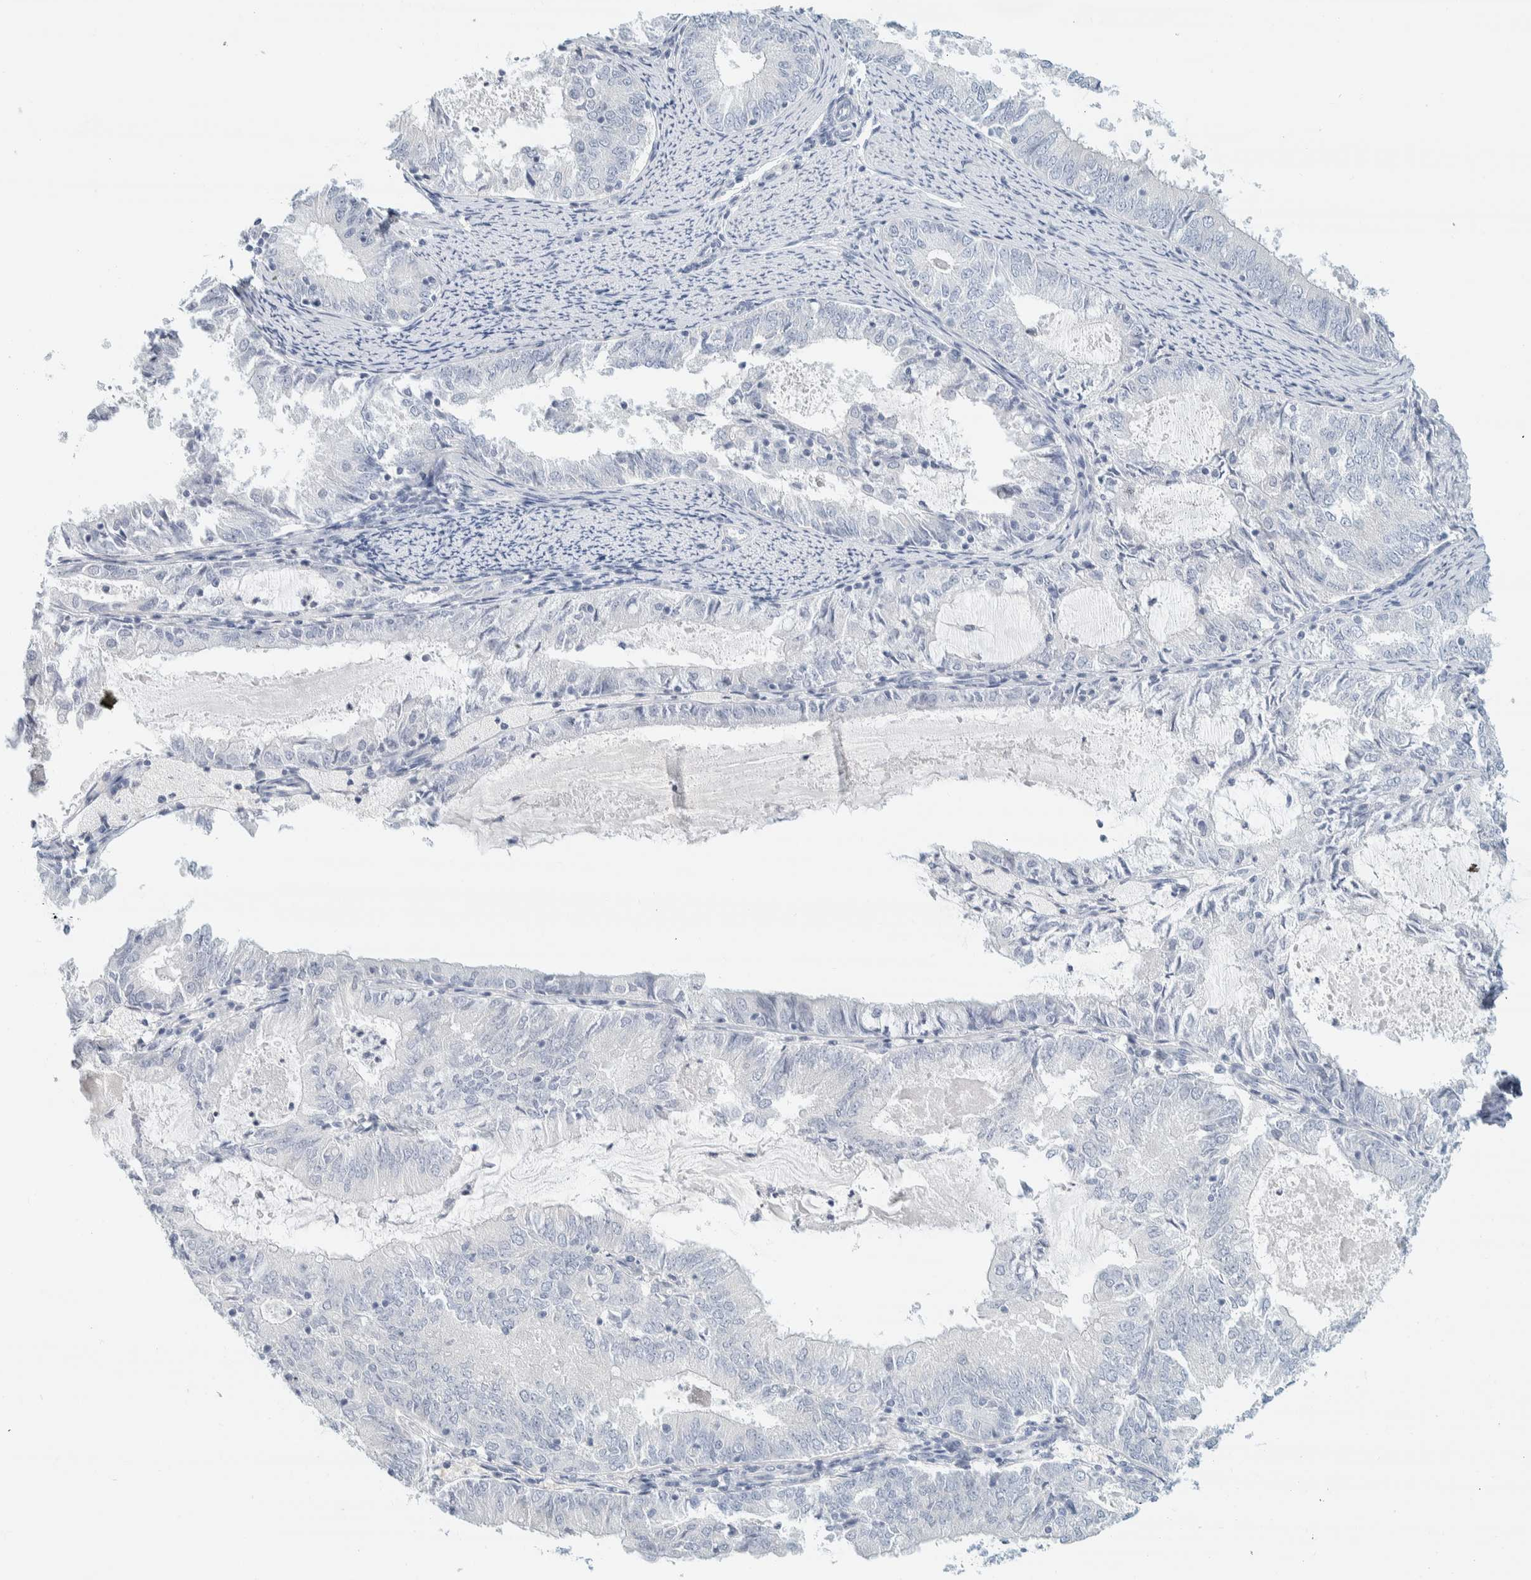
{"staining": {"intensity": "negative", "quantity": "none", "location": "none"}, "tissue": "endometrial cancer", "cell_type": "Tumor cells", "image_type": "cancer", "snomed": [{"axis": "morphology", "description": "Adenocarcinoma, NOS"}, {"axis": "topography", "description": "Endometrium"}], "caption": "This is an IHC photomicrograph of human endometrial cancer. There is no staining in tumor cells.", "gene": "ALOX12B", "patient": {"sex": "female", "age": 57}}